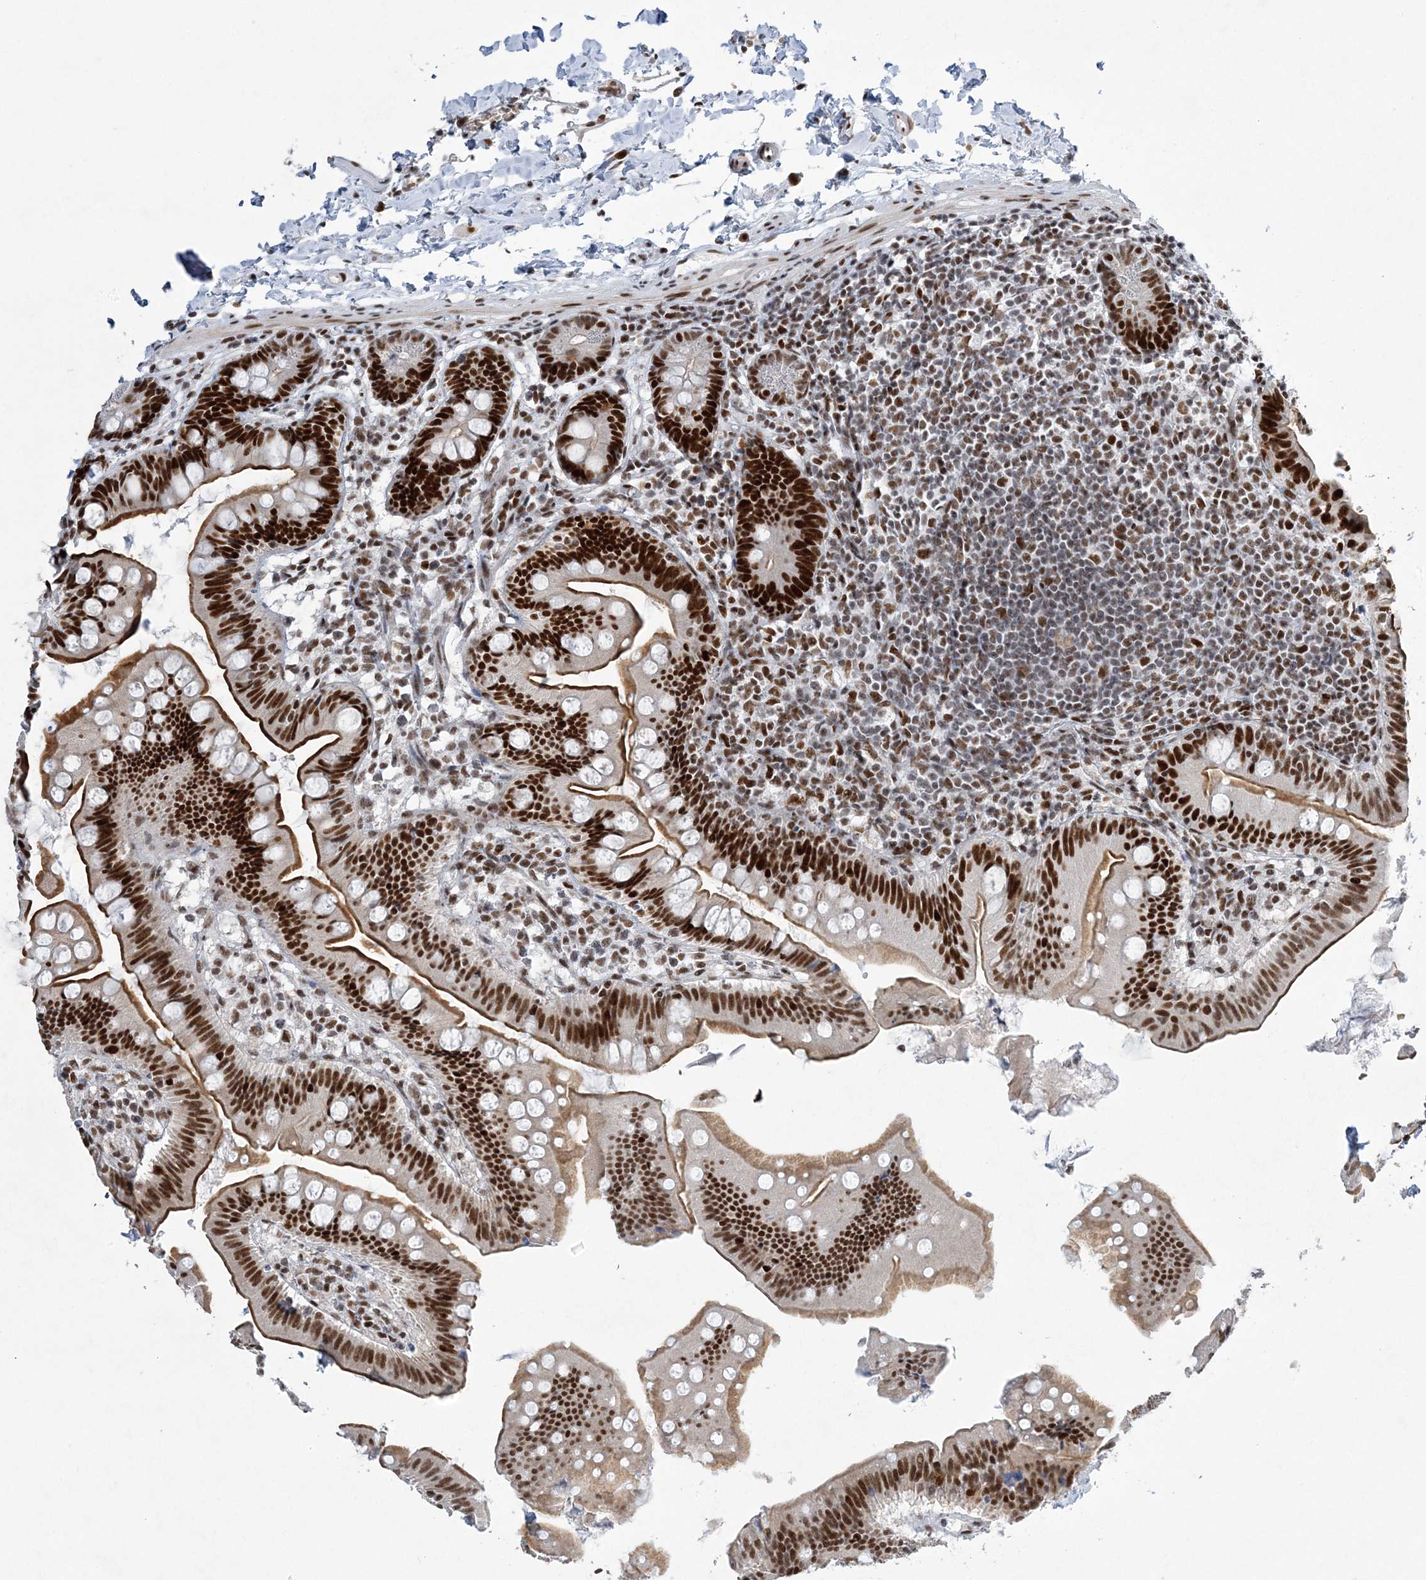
{"staining": {"intensity": "strong", "quantity": ">75%", "location": "nuclear"}, "tissue": "small intestine", "cell_type": "Glandular cells", "image_type": "normal", "snomed": [{"axis": "morphology", "description": "Normal tissue, NOS"}, {"axis": "topography", "description": "Small intestine"}], "caption": "An immunohistochemistry micrograph of normal tissue is shown. Protein staining in brown labels strong nuclear positivity in small intestine within glandular cells. The staining was performed using DAB (3,3'-diaminobenzidine) to visualize the protein expression in brown, while the nuclei were stained in blue with hematoxylin (Magnification: 20x).", "gene": "ZBTB7A", "patient": {"sex": "male", "age": 7}}